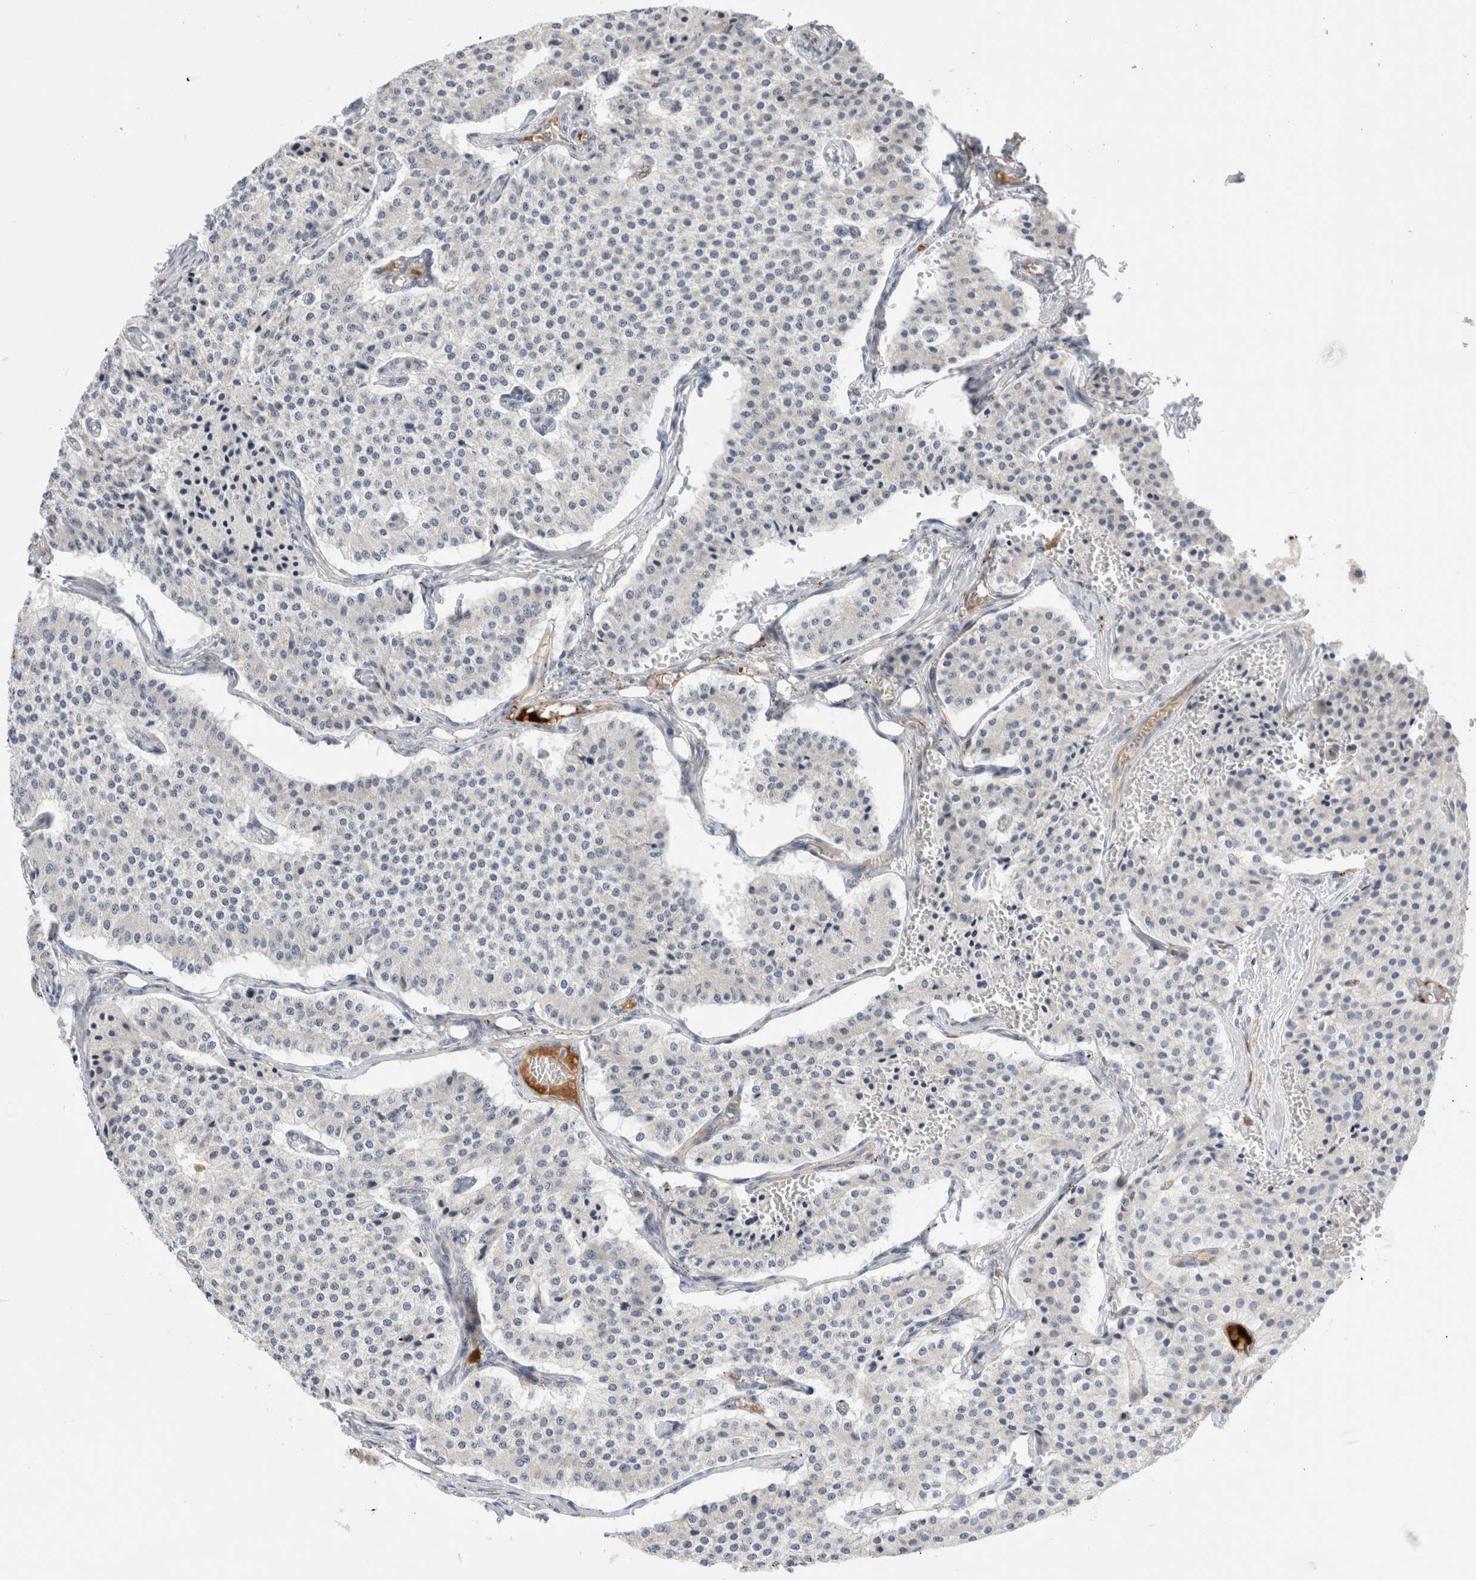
{"staining": {"intensity": "negative", "quantity": "none", "location": "none"}, "tissue": "carcinoid", "cell_type": "Tumor cells", "image_type": "cancer", "snomed": [{"axis": "morphology", "description": "Carcinoid, malignant, NOS"}, {"axis": "topography", "description": "Colon"}], "caption": "Tumor cells are negative for brown protein staining in carcinoid (malignant). (Immunohistochemistry, brightfield microscopy, high magnification).", "gene": "ECHDC2", "patient": {"sex": "female", "age": 52}}